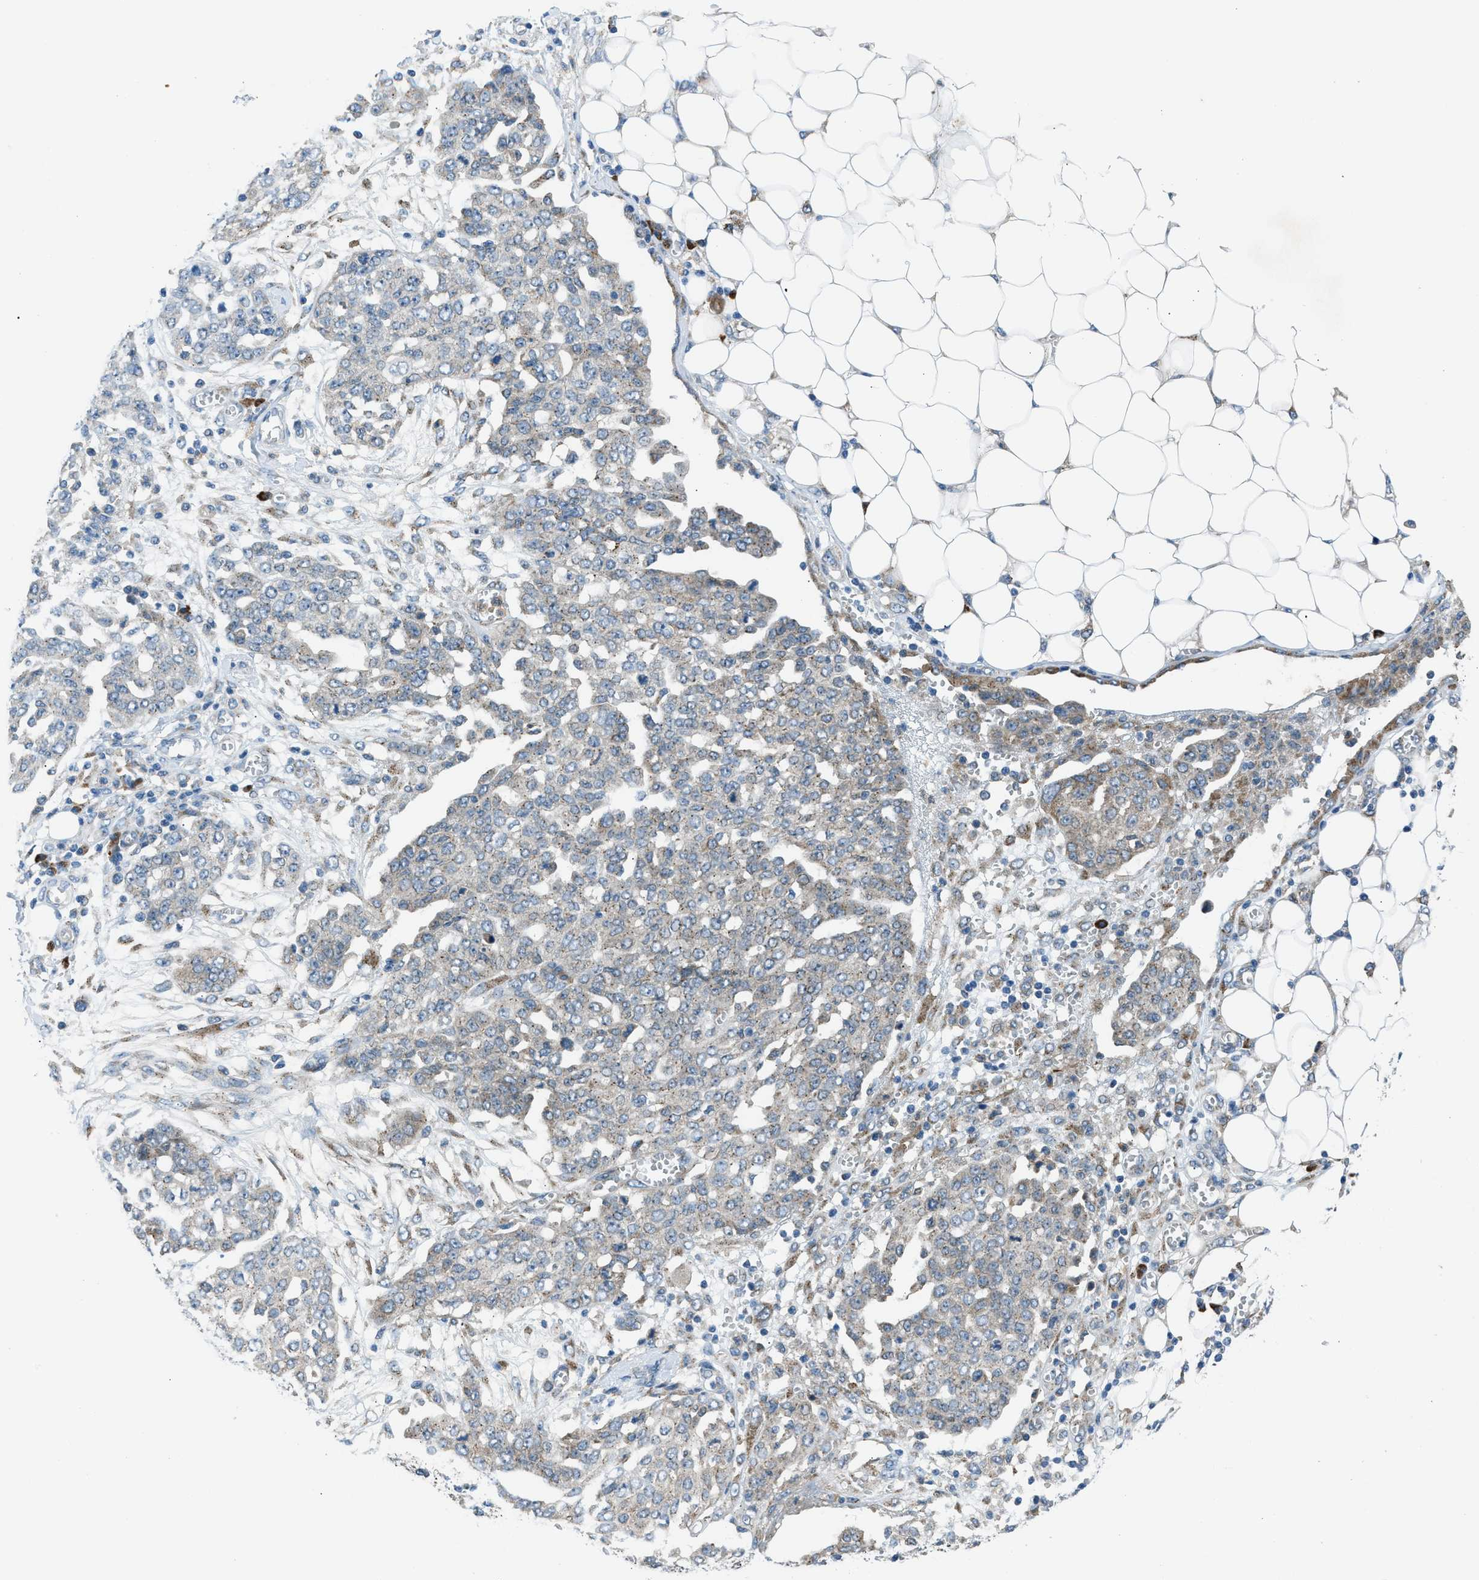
{"staining": {"intensity": "negative", "quantity": "none", "location": "none"}, "tissue": "ovarian cancer", "cell_type": "Tumor cells", "image_type": "cancer", "snomed": [{"axis": "morphology", "description": "Cystadenocarcinoma, serous, NOS"}, {"axis": "topography", "description": "Soft tissue"}, {"axis": "topography", "description": "Ovary"}], "caption": "Tumor cells are negative for brown protein staining in ovarian serous cystadenocarcinoma.", "gene": "EDARADD", "patient": {"sex": "female", "age": 57}}